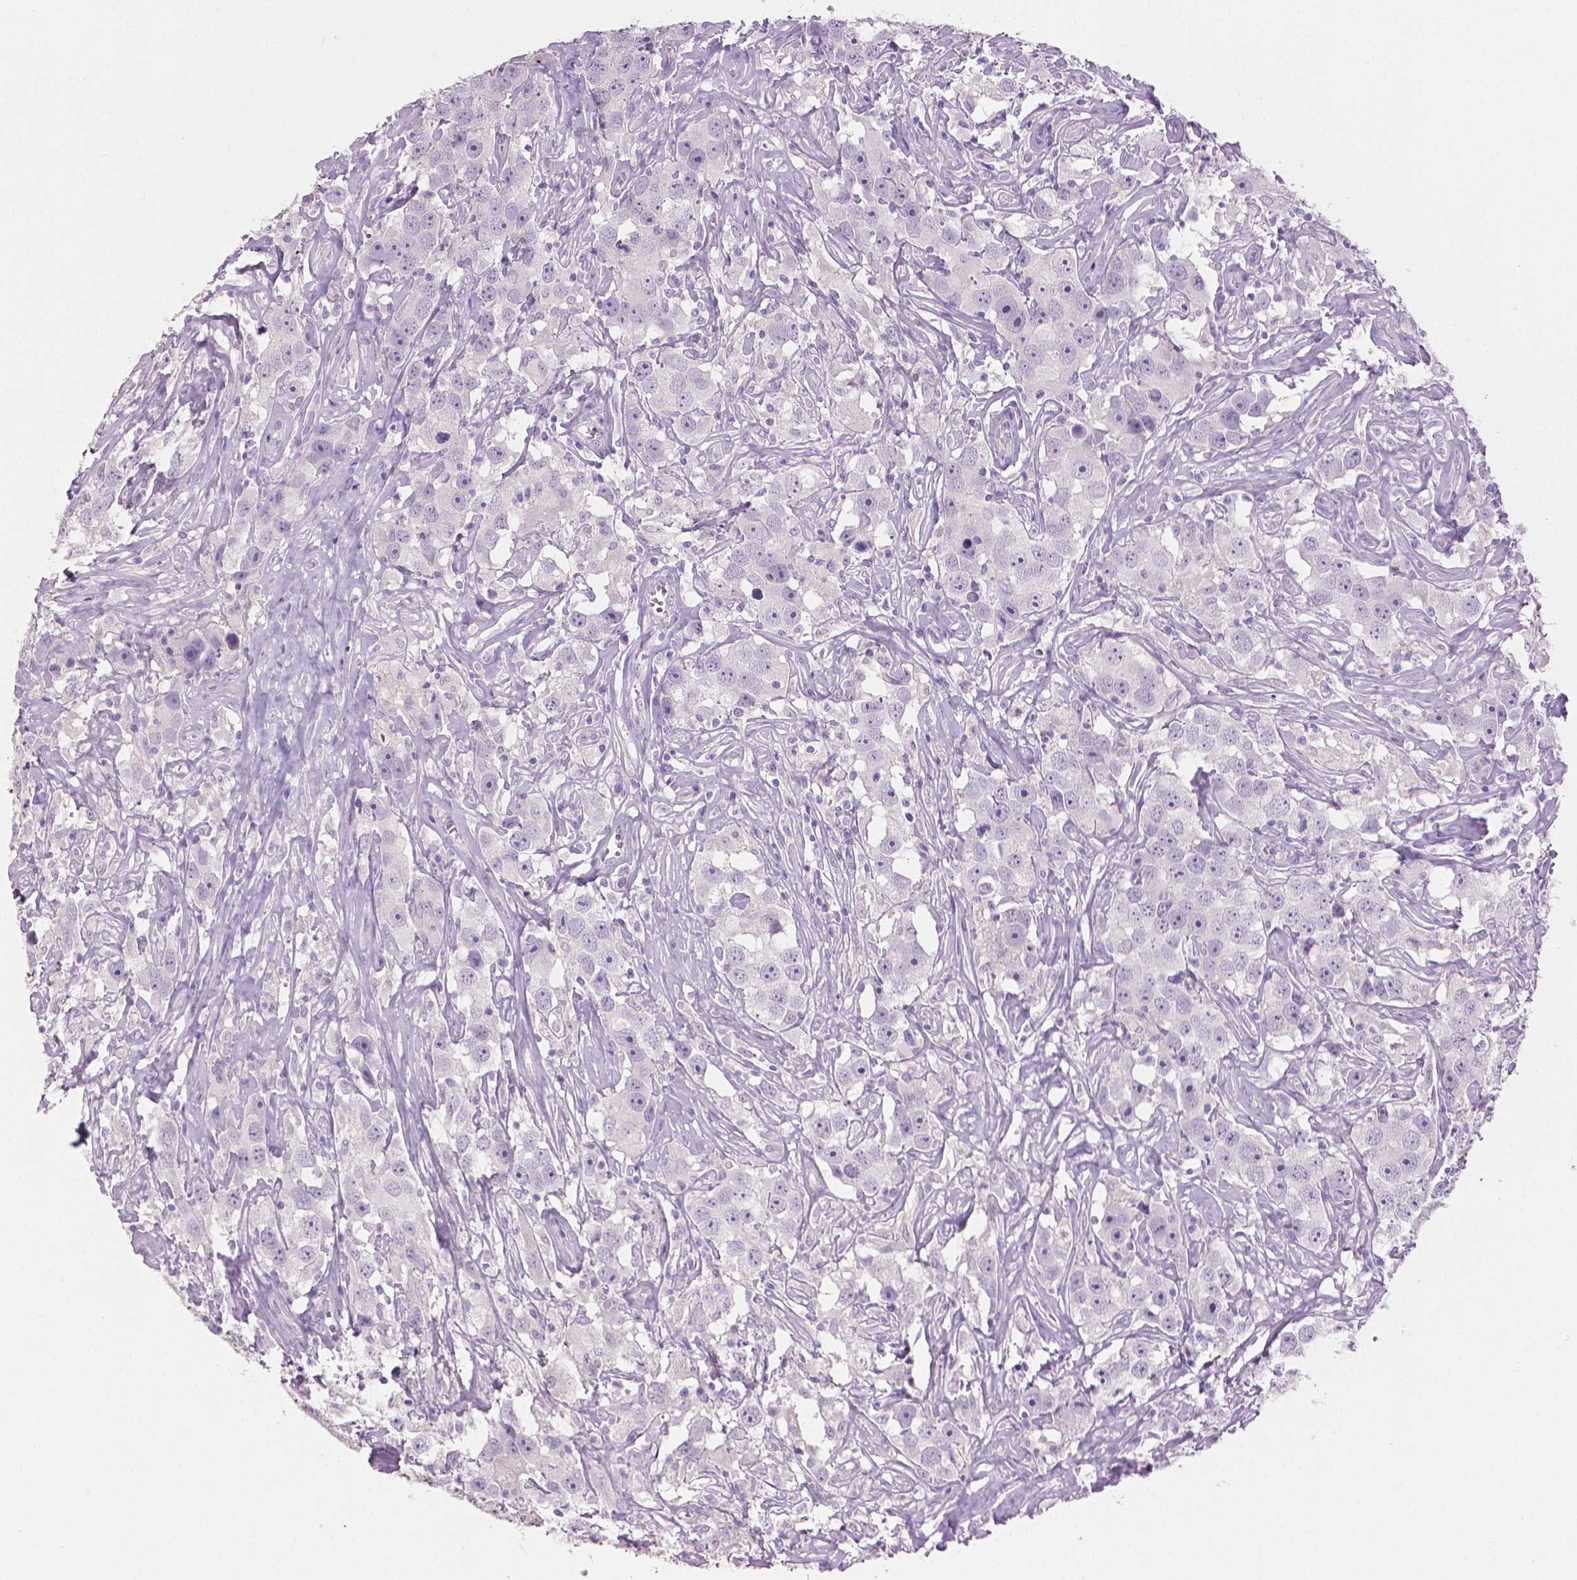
{"staining": {"intensity": "negative", "quantity": "none", "location": "none"}, "tissue": "testis cancer", "cell_type": "Tumor cells", "image_type": "cancer", "snomed": [{"axis": "morphology", "description": "Seminoma, NOS"}, {"axis": "topography", "description": "Testis"}], "caption": "High power microscopy image of an immunohistochemistry micrograph of seminoma (testis), revealing no significant staining in tumor cells.", "gene": "MLANA", "patient": {"sex": "male", "age": 49}}